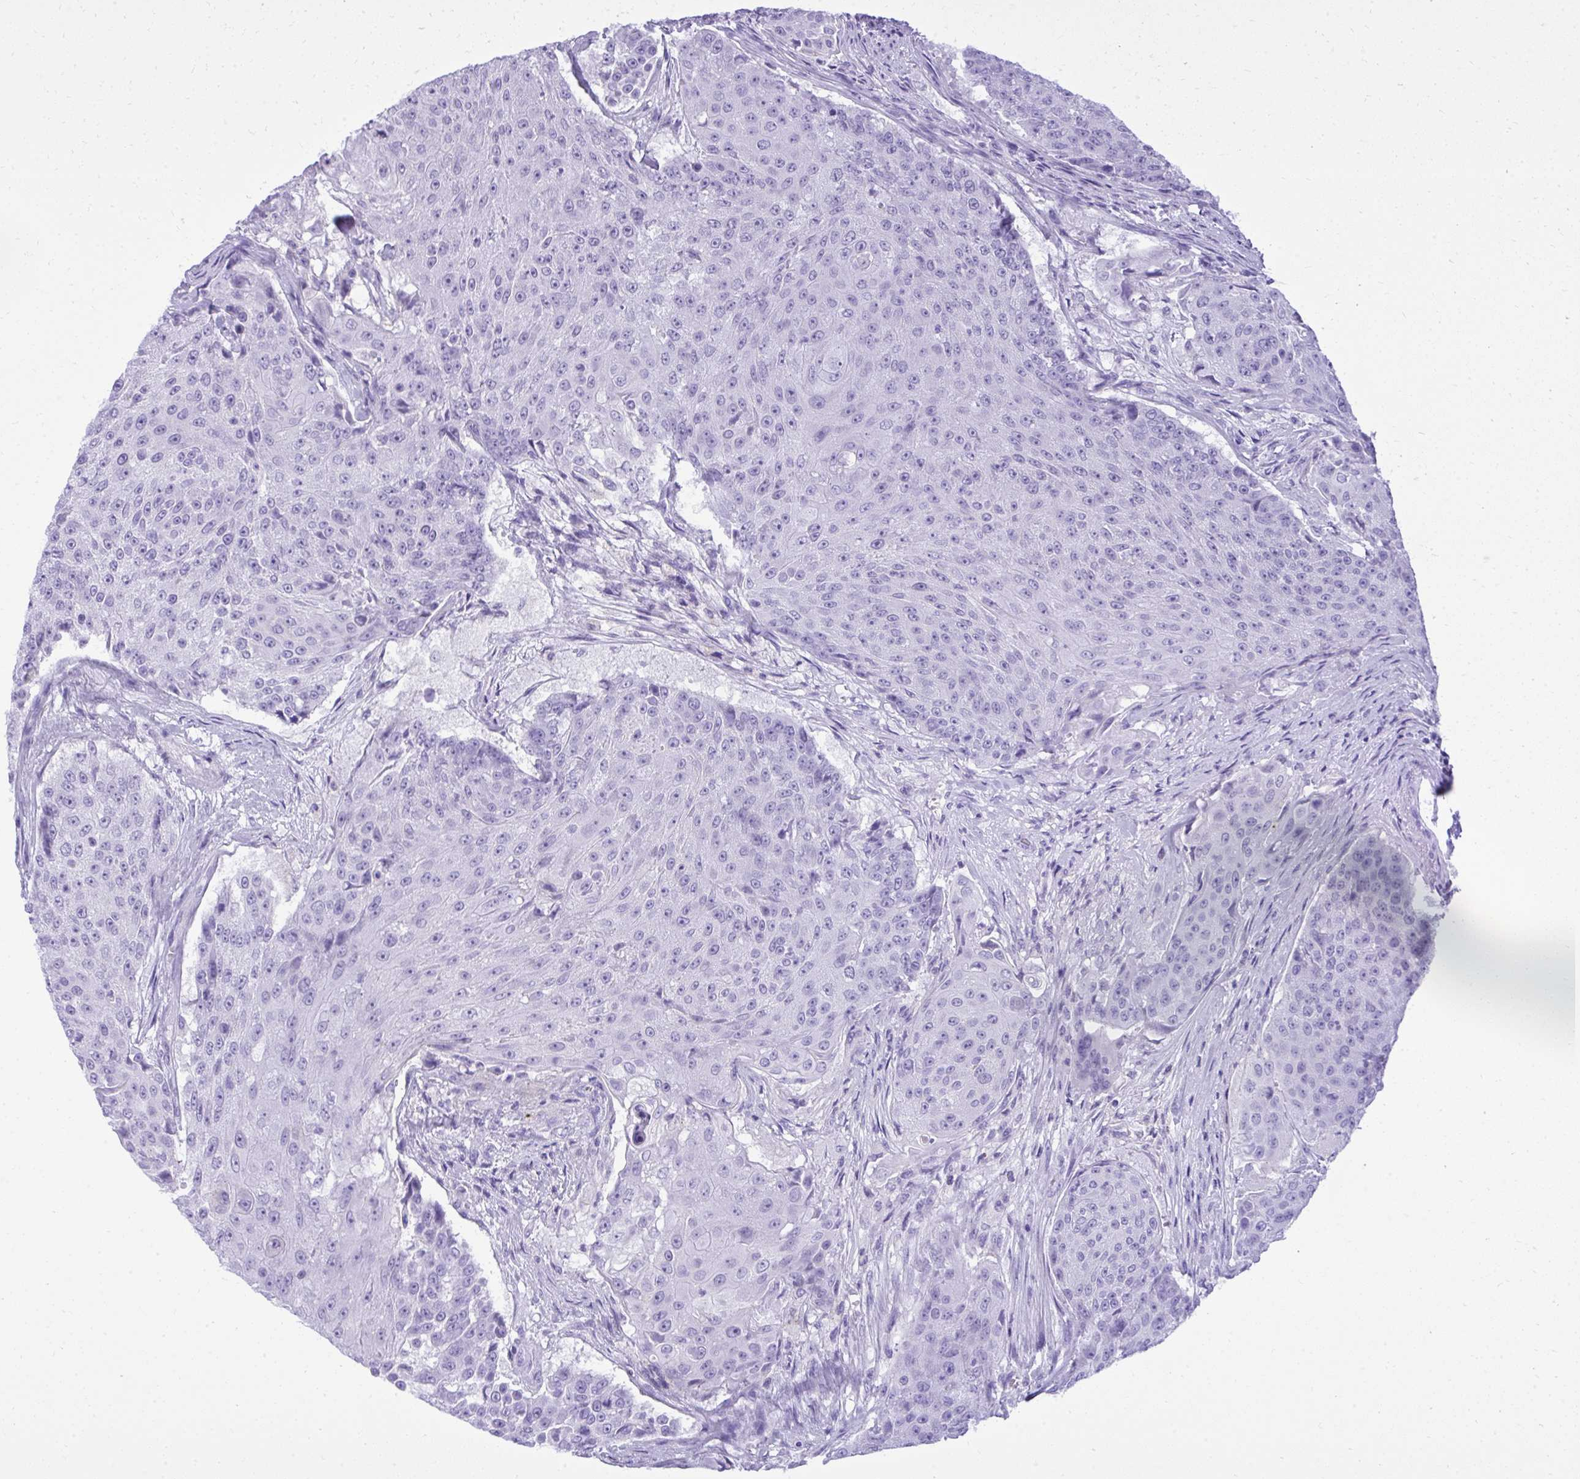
{"staining": {"intensity": "negative", "quantity": "none", "location": "none"}, "tissue": "urothelial cancer", "cell_type": "Tumor cells", "image_type": "cancer", "snomed": [{"axis": "morphology", "description": "Urothelial carcinoma, High grade"}, {"axis": "topography", "description": "Urinary bladder"}], "caption": "DAB (3,3'-diaminobenzidine) immunohistochemical staining of human urothelial cancer shows no significant positivity in tumor cells.", "gene": "ST6GALNAC3", "patient": {"sex": "female", "age": 63}}